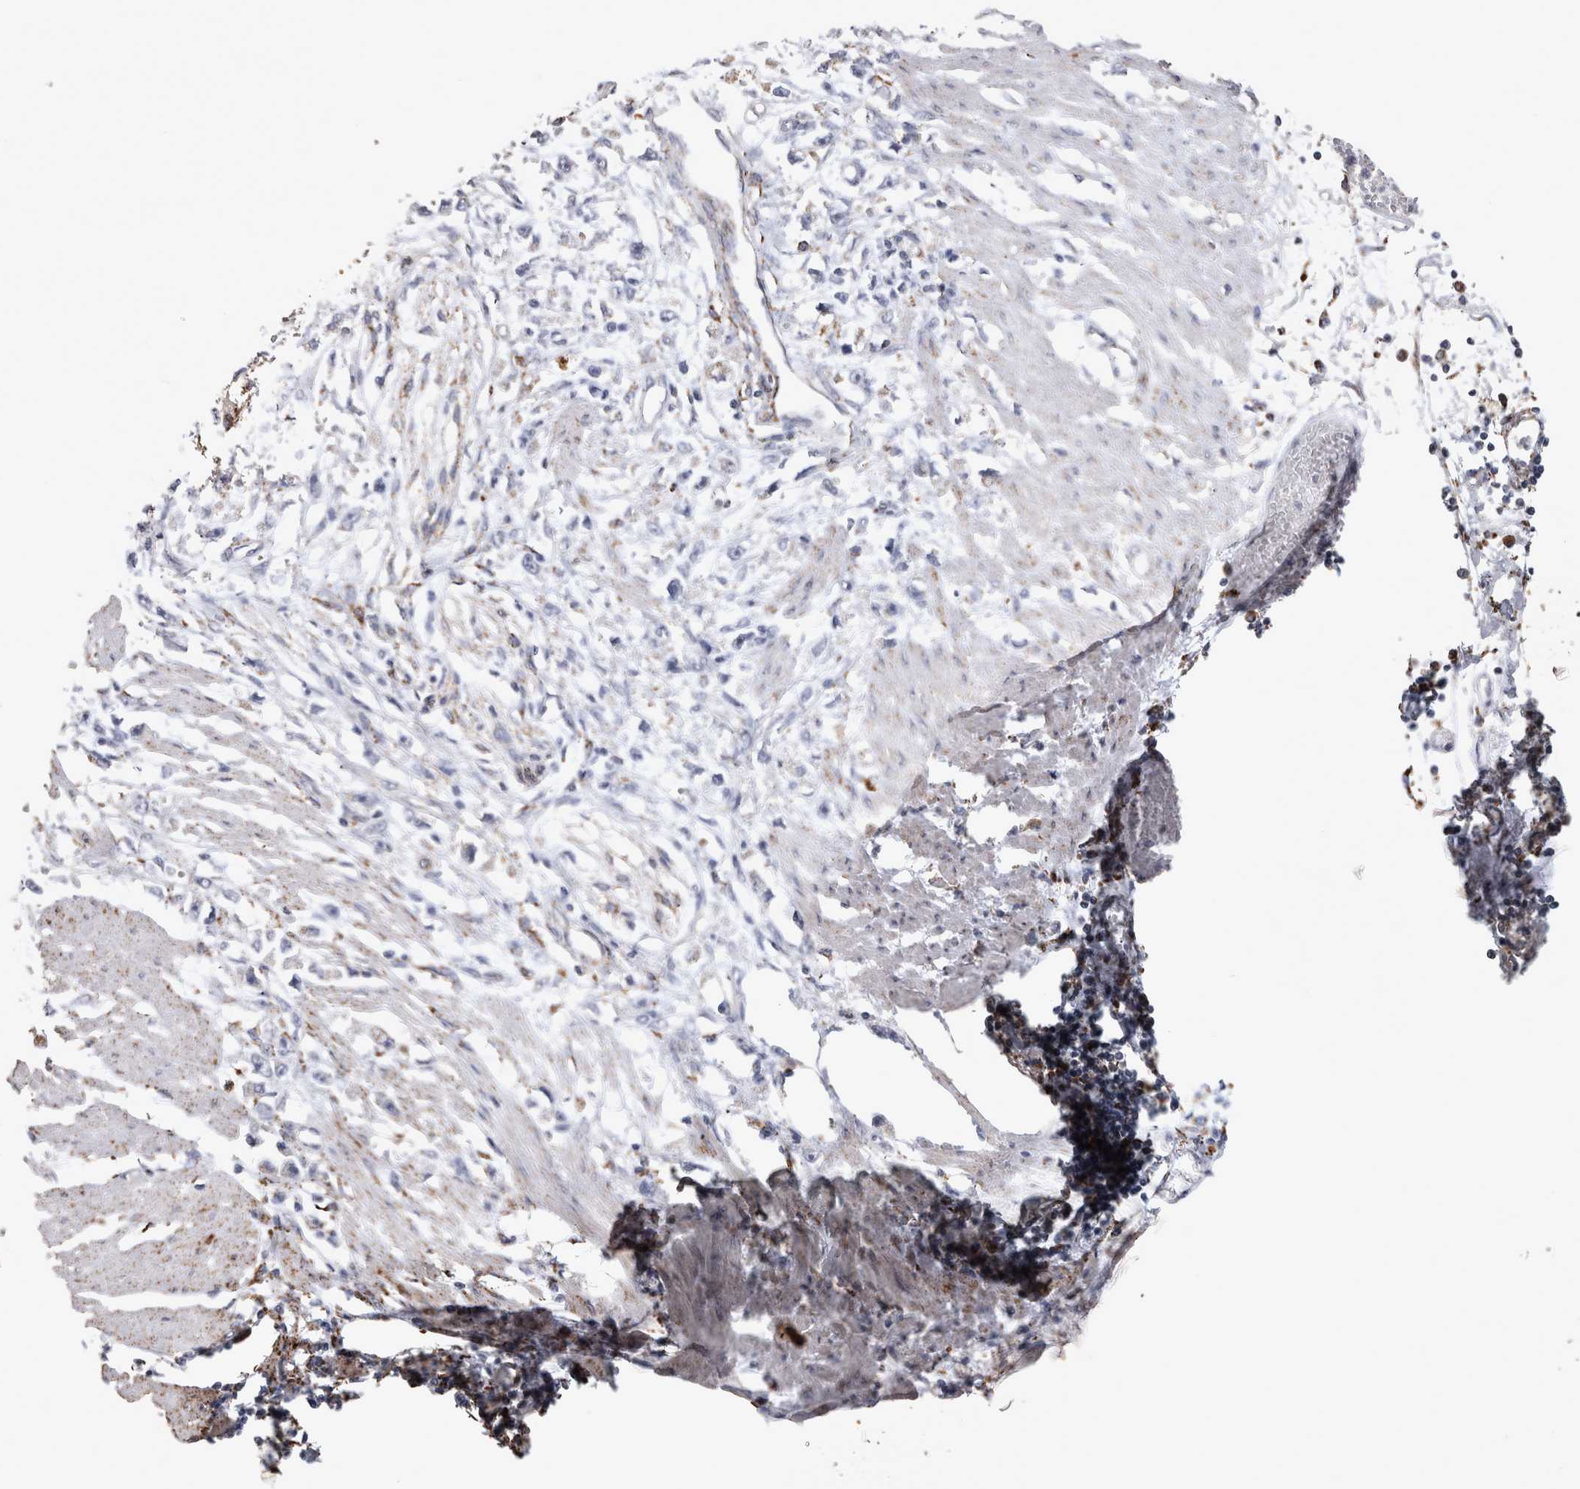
{"staining": {"intensity": "negative", "quantity": "none", "location": "none"}, "tissue": "stomach cancer", "cell_type": "Tumor cells", "image_type": "cancer", "snomed": [{"axis": "morphology", "description": "Adenocarcinoma, NOS"}, {"axis": "topography", "description": "Stomach"}], "caption": "Tumor cells show no significant expression in adenocarcinoma (stomach).", "gene": "DKK3", "patient": {"sex": "female", "age": 59}}